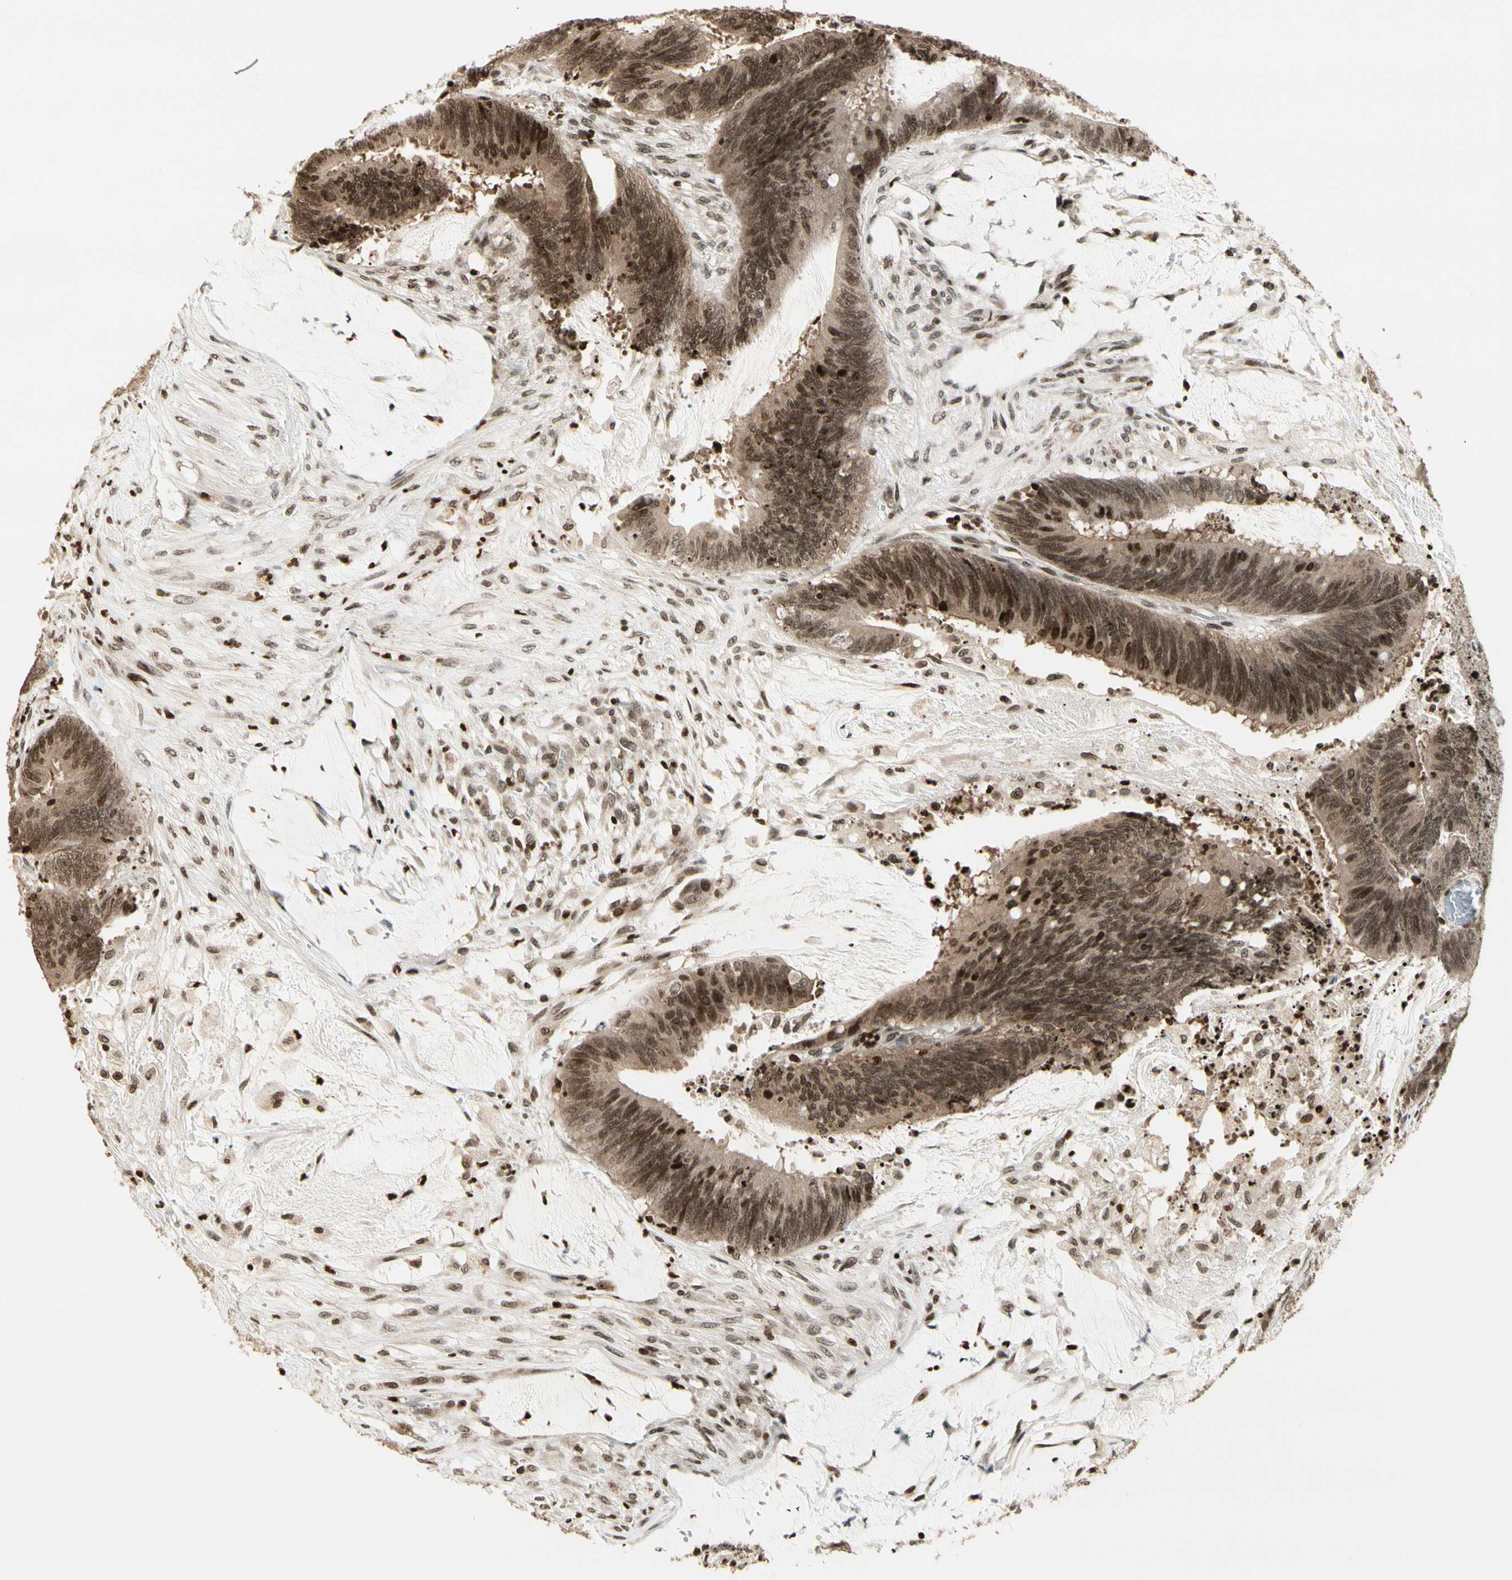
{"staining": {"intensity": "strong", "quantity": ">75%", "location": "cytoplasmic/membranous,nuclear"}, "tissue": "colorectal cancer", "cell_type": "Tumor cells", "image_type": "cancer", "snomed": [{"axis": "morphology", "description": "Adenocarcinoma, NOS"}, {"axis": "topography", "description": "Rectum"}], "caption": "Immunohistochemical staining of colorectal cancer (adenocarcinoma) displays high levels of strong cytoplasmic/membranous and nuclear positivity in about >75% of tumor cells.", "gene": "TSHZ3", "patient": {"sex": "female", "age": 66}}